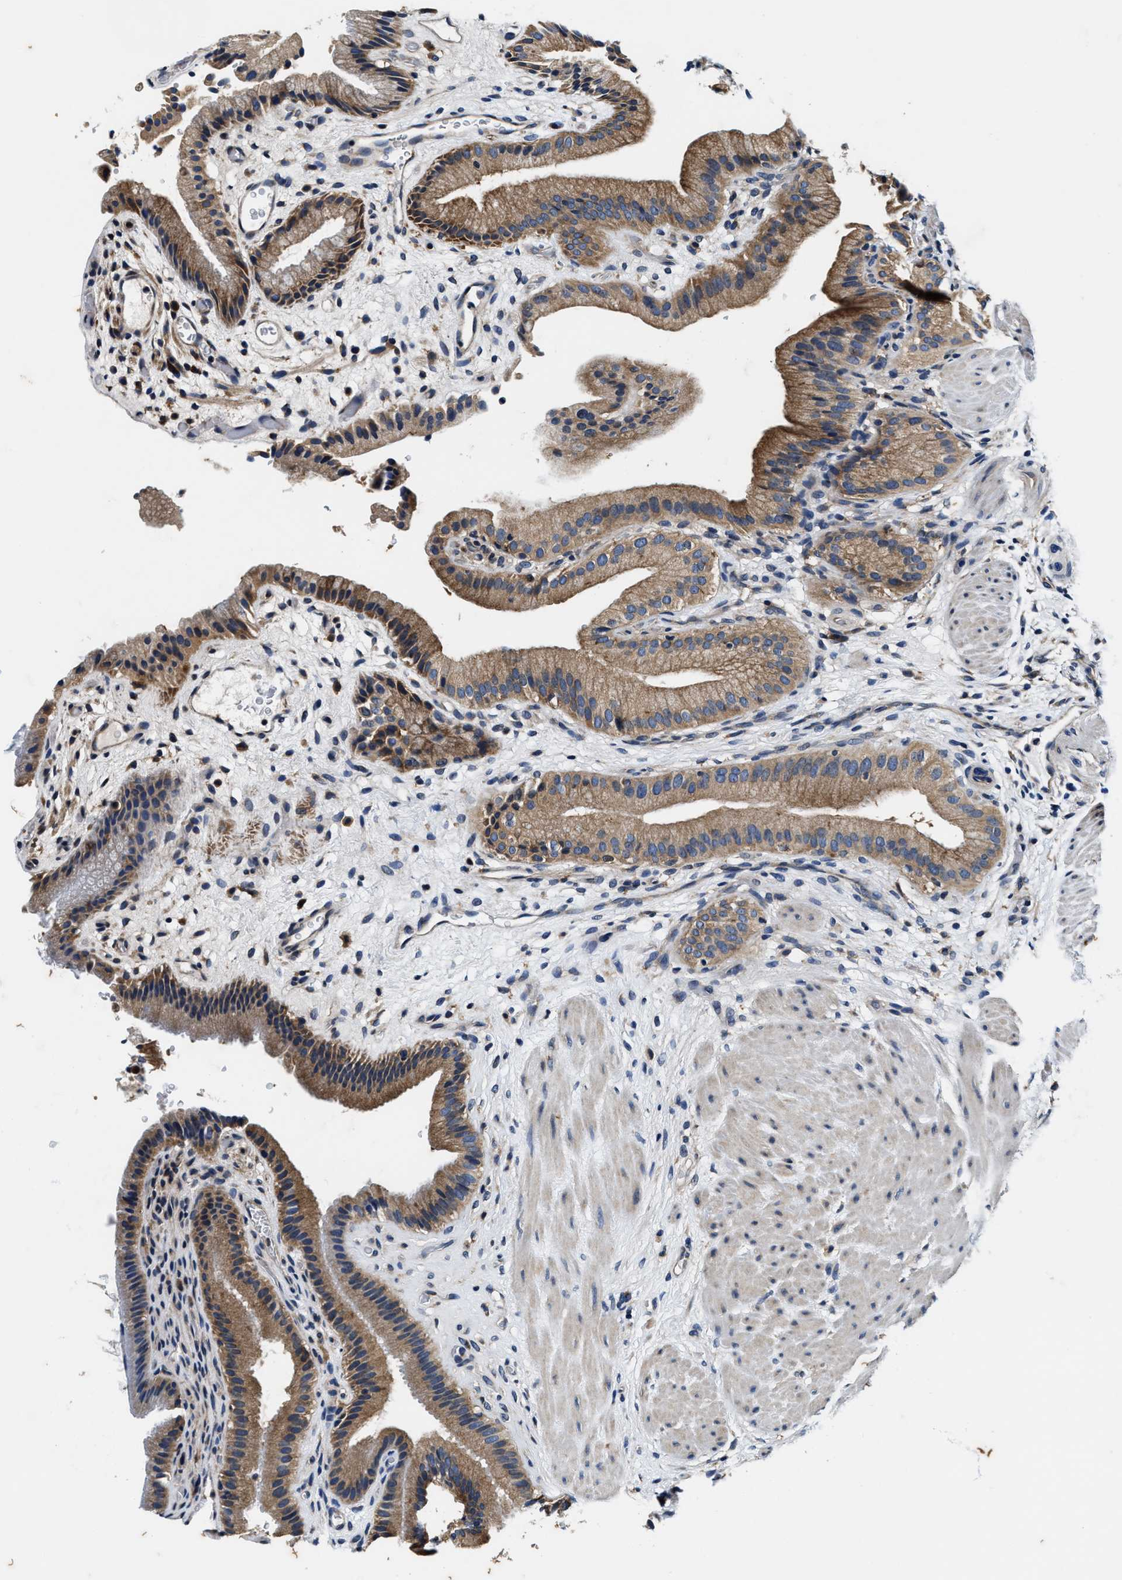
{"staining": {"intensity": "moderate", "quantity": ">75%", "location": "cytoplasmic/membranous"}, "tissue": "gallbladder", "cell_type": "Glandular cells", "image_type": "normal", "snomed": [{"axis": "morphology", "description": "Normal tissue, NOS"}, {"axis": "topography", "description": "Gallbladder"}], "caption": "Gallbladder stained with DAB (3,3'-diaminobenzidine) IHC displays medium levels of moderate cytoplasmic/membranous positivity in approximately >75% of glandular cells. (brown staining indicates protein expression, while blue staining denotes nuclei).", "gene": "PI4KB", "patient": {"sex": "male", "age": 49}}